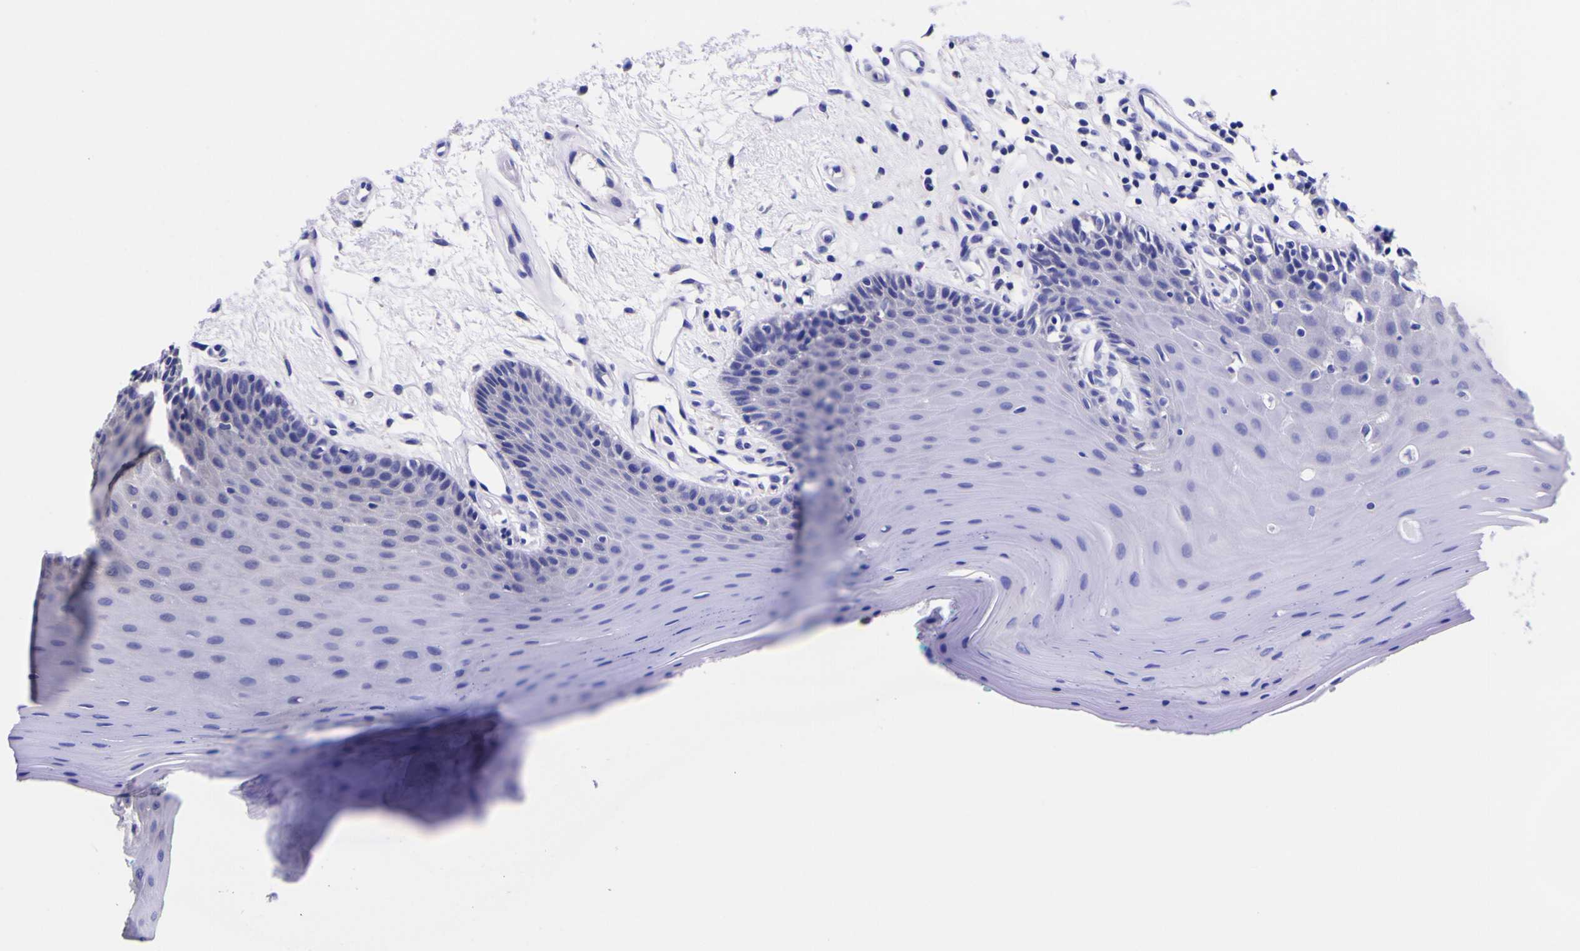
{"staining": {"intensity": "negative", "quantity": "none", "location": "none"}, "tissue": "oral mucosa", "cell_type": "Squamous epithelial cells", "image_type": "normal", "snomed": [{"axis": "morphology", "description": "Normal tissue, NOS"}, {"axis": "topography", "description": "Skeletal muscle"}, {"axis": "topography", "description": "Oral tissue"}], "caption": "Image shows no significant protein expression in squamous epithelial cells of unremarkable oral mucosa.", "gene": "MAPK14", "patient": {"sex": "male", "age": 58}}